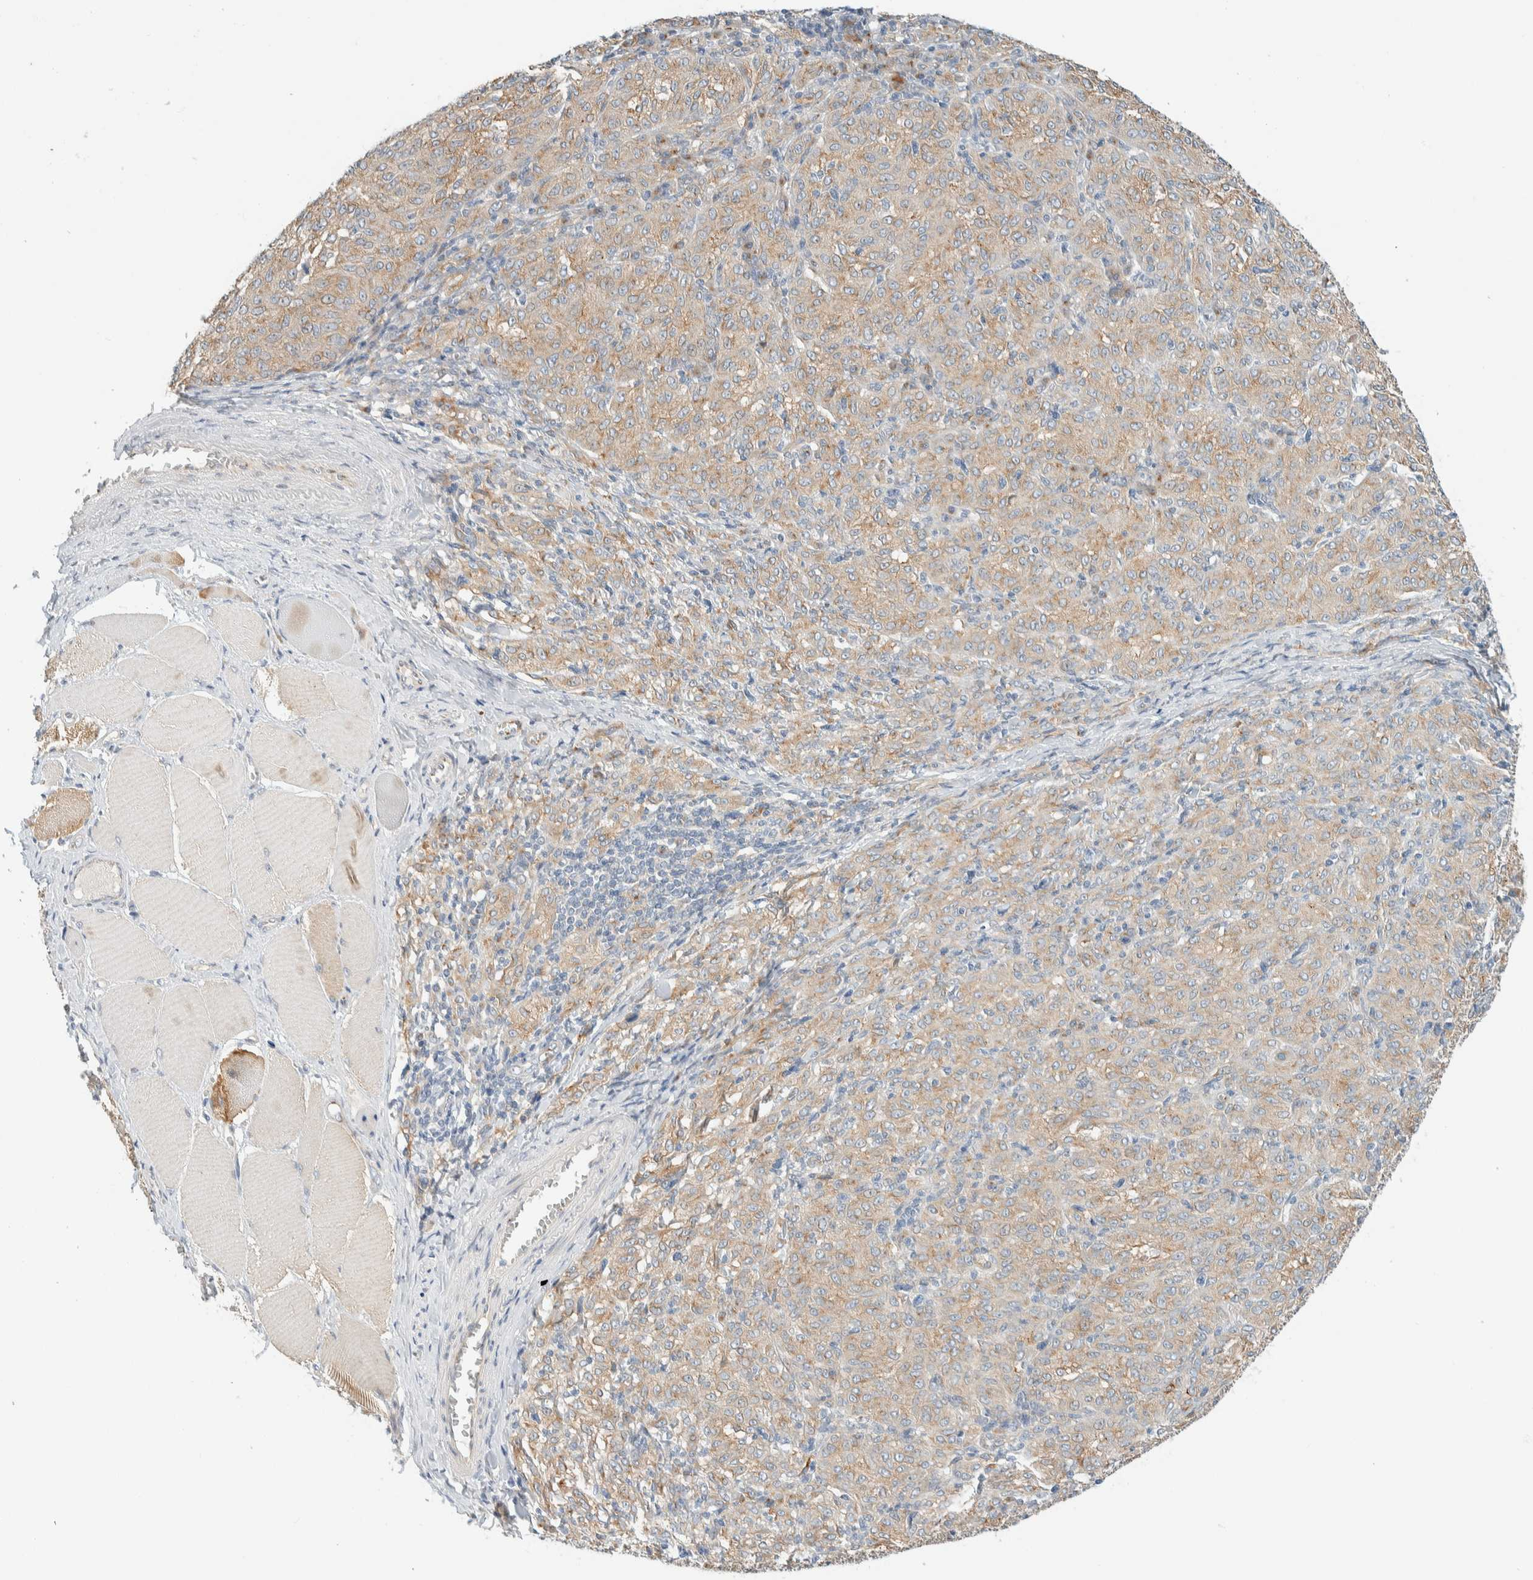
{"staining": {"intensity": "weak", "quantity": ">75%", "location": "cytoplasmic/membranous"}, "tissue": "melanoma", "cell_type": "Tumor cells", "image_type": "cancer", "snomed": [{"axis": "morphology", "description": "Malignant melanoma, NOS"}, {"axis": "topography", "description": "Skin"}], "caption": "Immunohistochemistry histopathology image of malignant melanoma stained for a protein (brown), which shows low levels of weak cytoplasmic/membranous expression in about >75% of tumor cells.", "gene": "TMEM184B", "patient": {"sex": "female", "age": 72}}